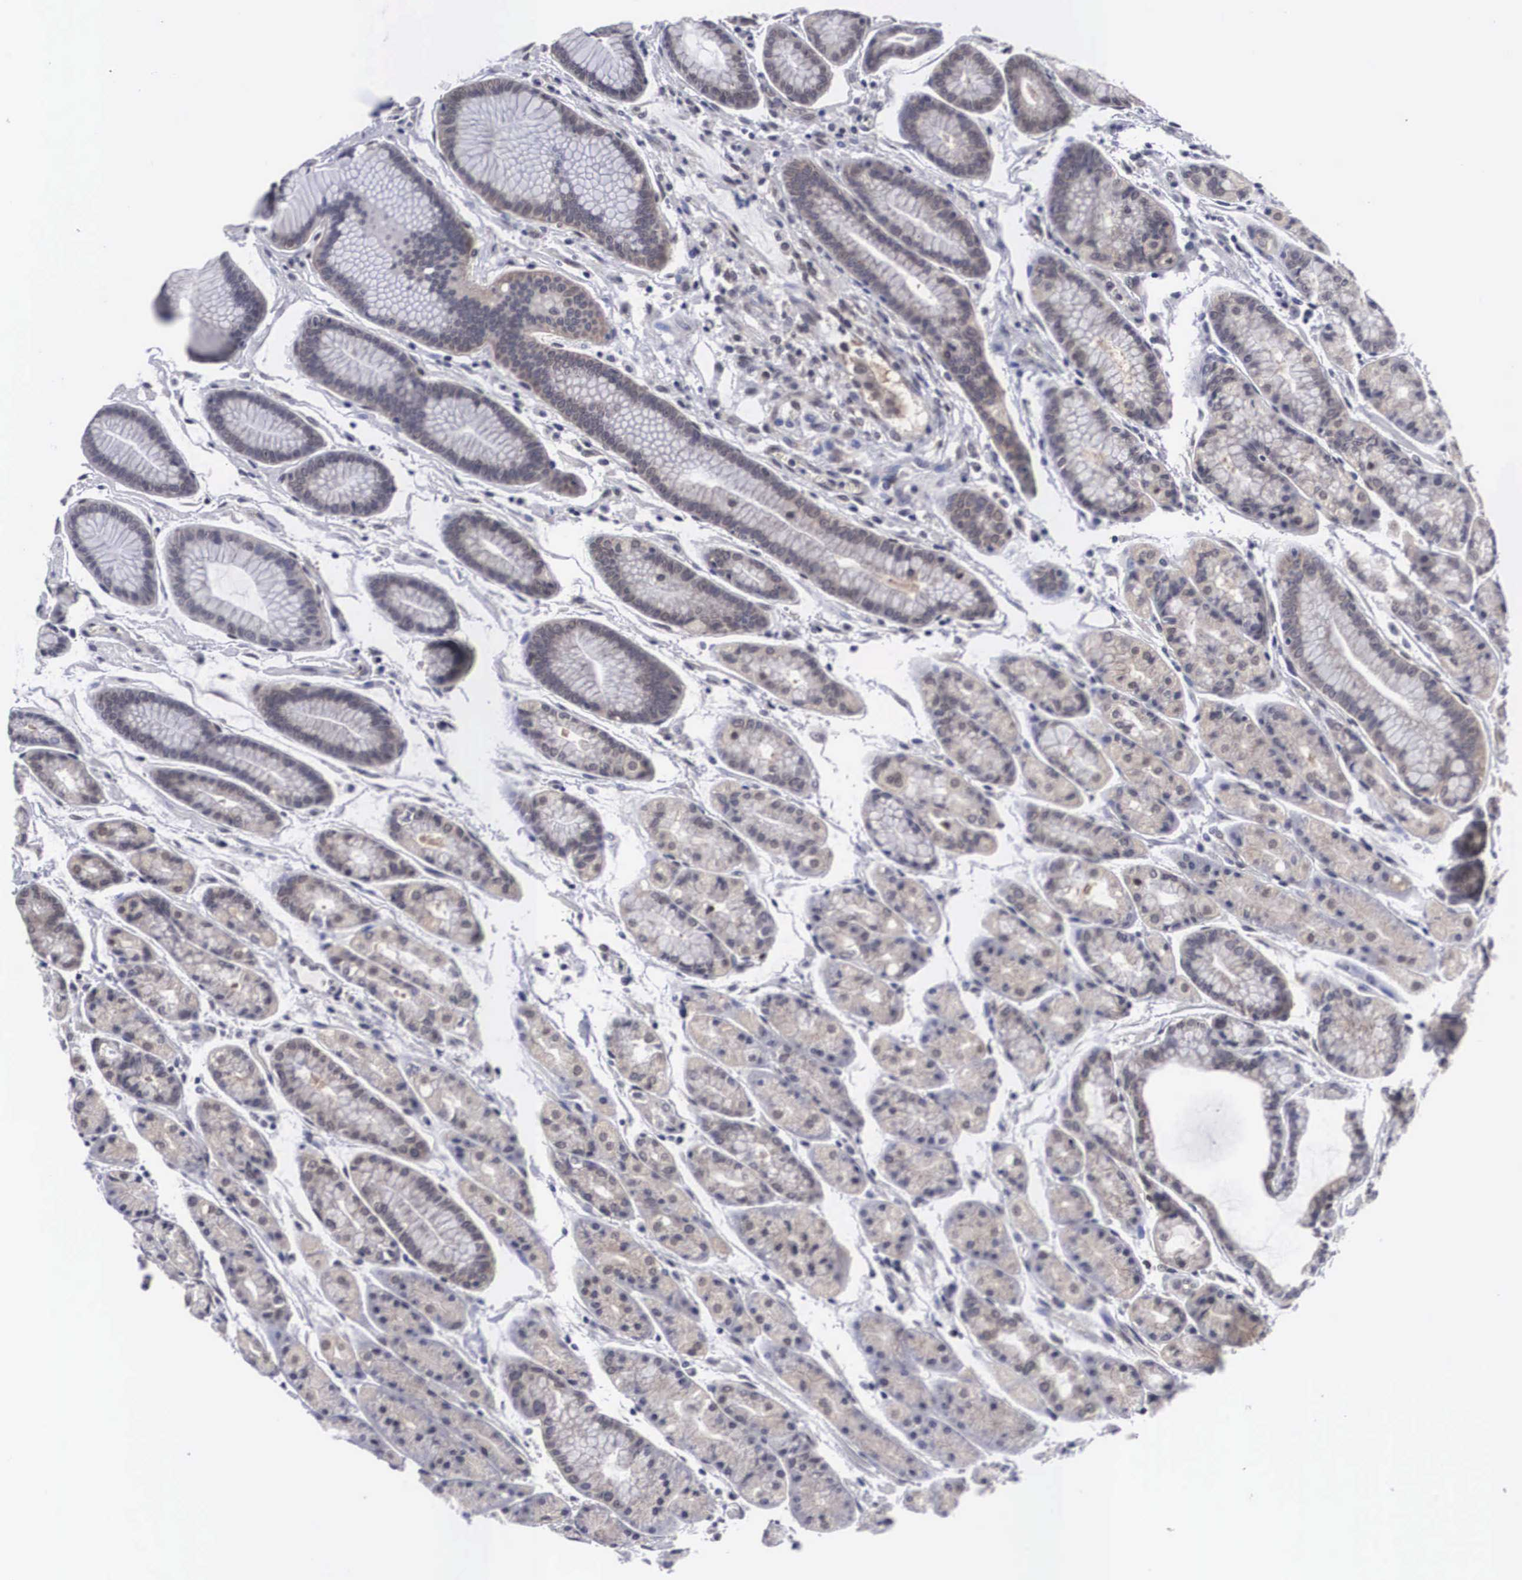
{"staining": {"intensity": "weak", "quantity": "25%-75%", "location": "cytoplasmic/membranous"}, "tissue": "stomach", "cell_type": "Glandular cells", "image_type": "normal", "snomed": [{"axis": "morphology", "description": "Normal tissue, NOS"}, {"axis": "topography", "description": "Stomach, upper"}], "caption": "DAB (3,3'-diaminobenzidine) immunohistochemical staining of normal stomach demonstrates weak cytoplasmic/membranous protein expression in about 25%-75% of glandular cells. Immunohistochemistry (ihc) stains the protein in brown and the nuclei are stained blue.", "gene": "OTX2", "patient": {"sex": "male", "age": 72}}